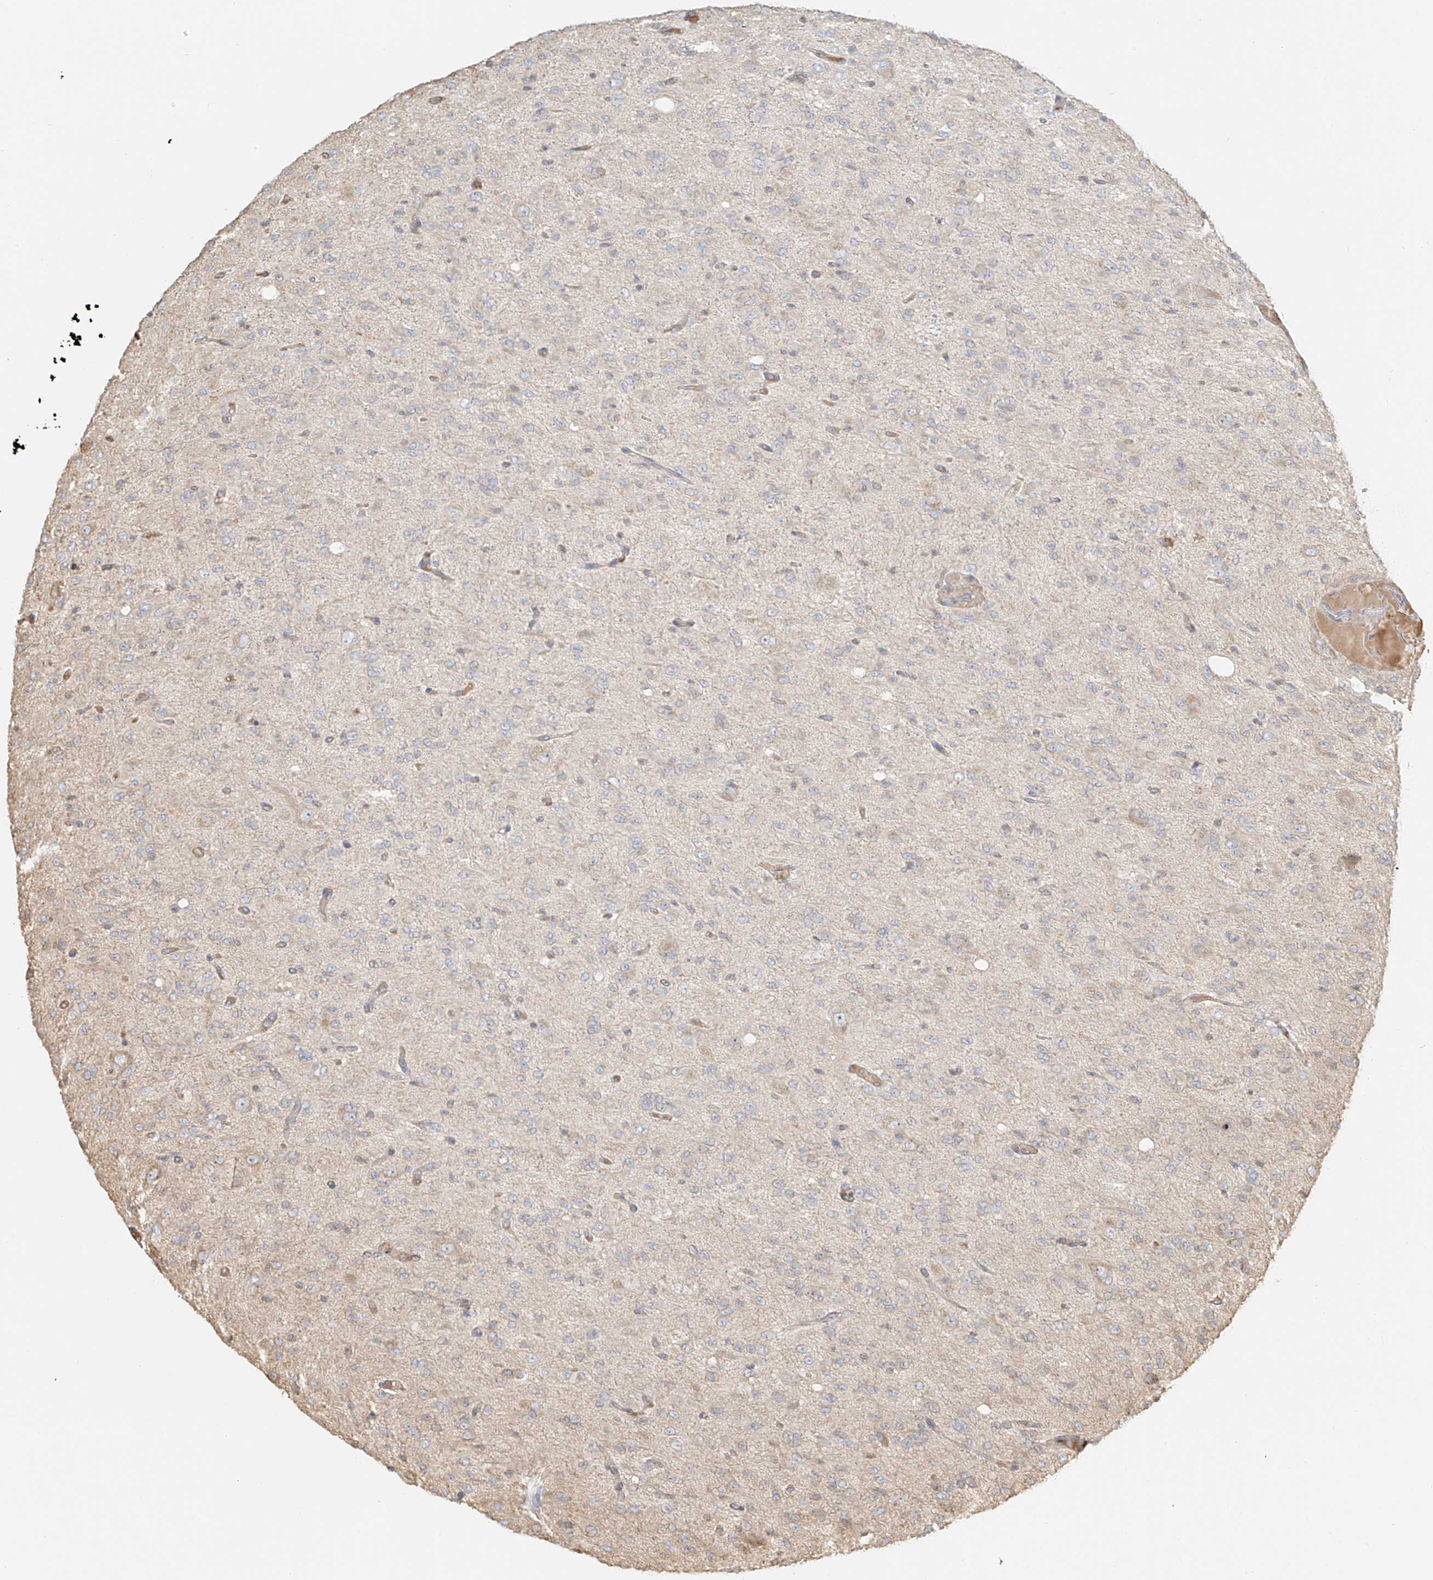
{"staining": {"intensity": "negative", "quantity": "none", "location": "none"}, "tissue": "glioma", "cell_type": "Tumor cells", "image_type": "cancer", "snomed": [{"axis": "morphology", "description": "Glioma, malignant, High grade"}, {"axis": "topography", "description": "Brain"}], "caption": "Immunohistochemistry image of malignant glioma (high-grade) stained for a protein (brown), which exhibits no positivity in tumor cells. (IHC, brightfield microscopy, high magnification).", "gene": "UPK1B", "patient": {"sex": "female", "age": 59}}